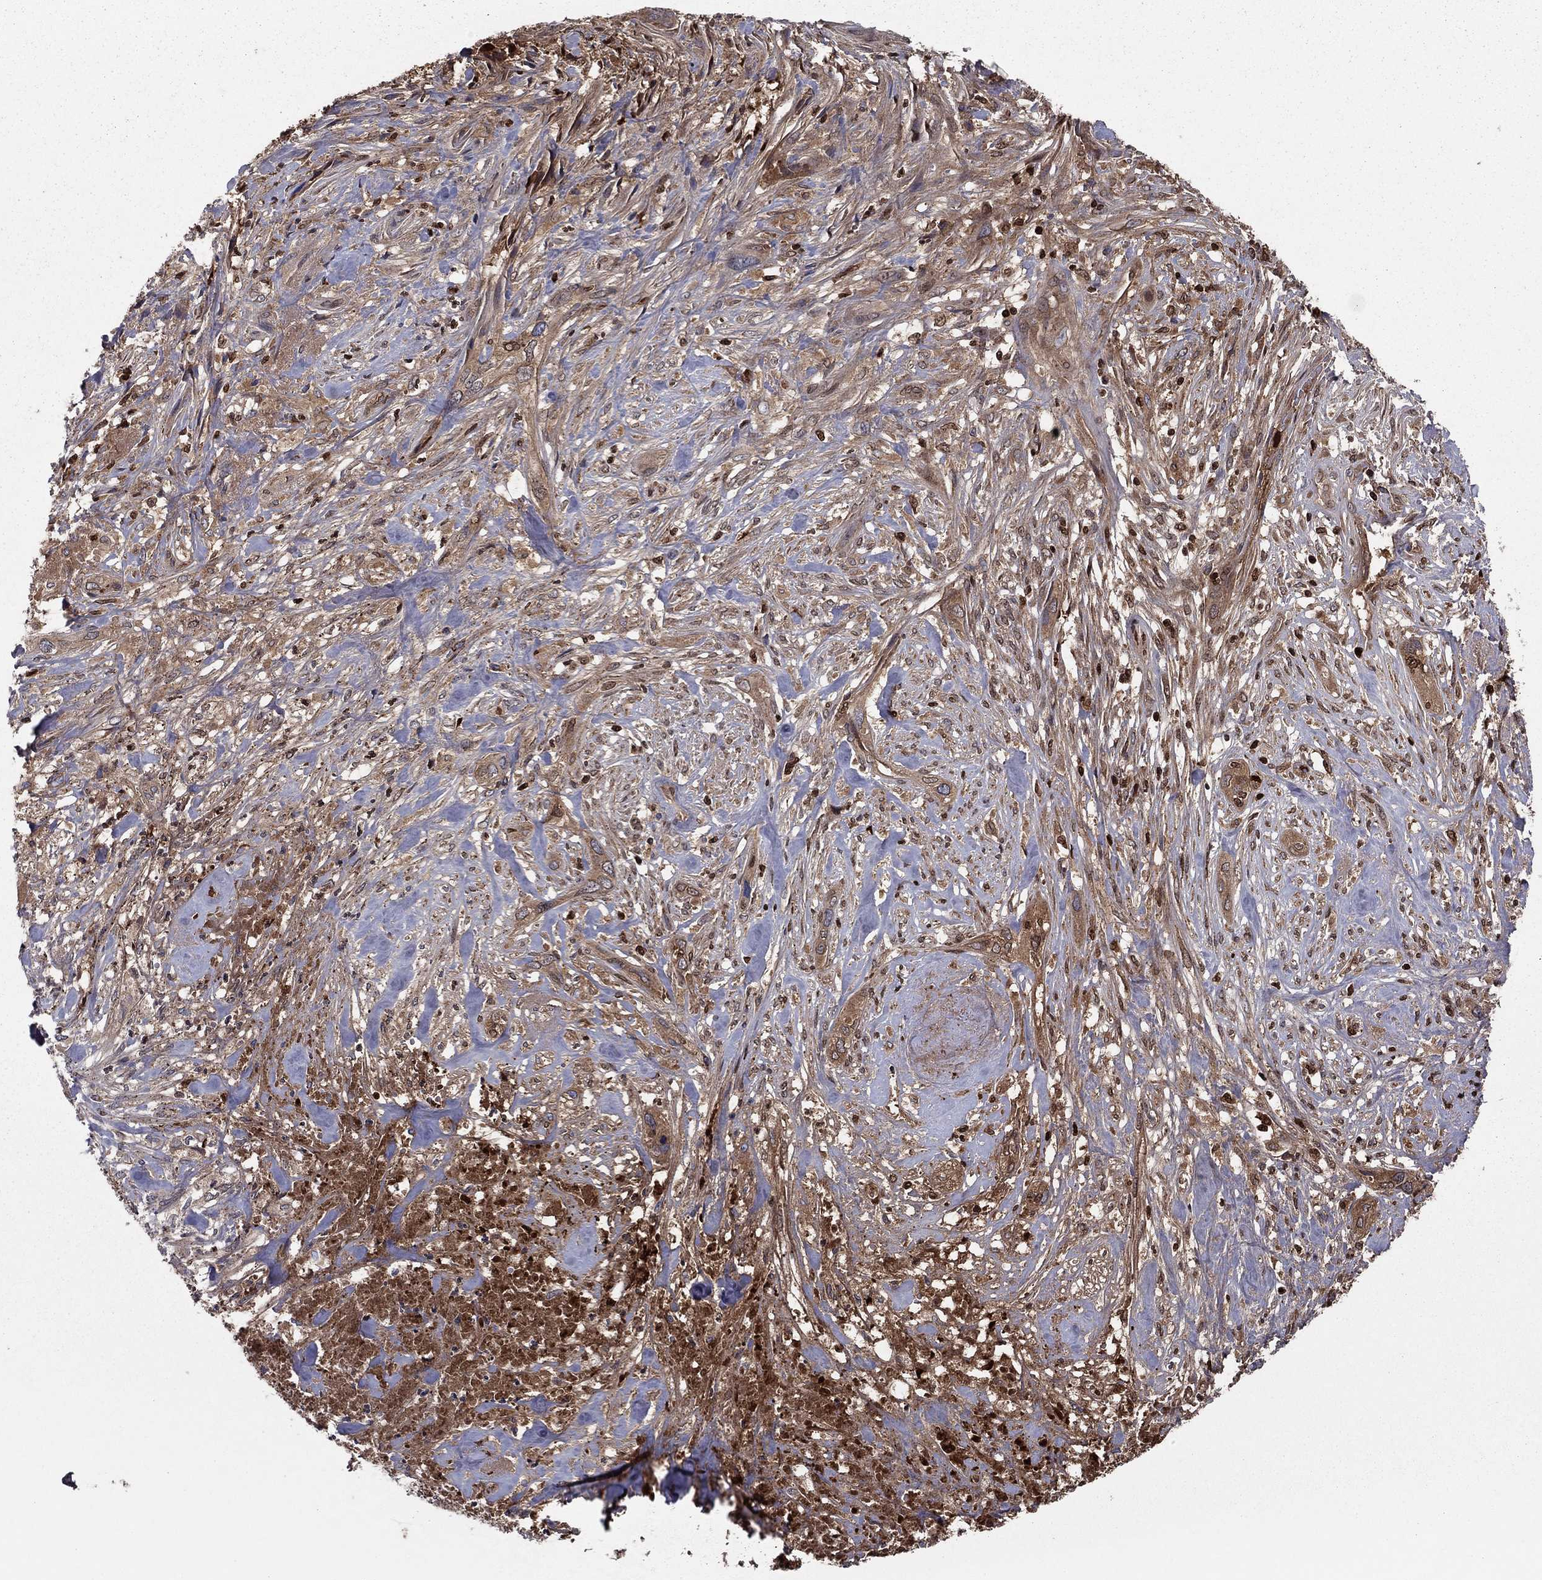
{"staining": {"intensity": "weak", "quantity": "25%-75%", "location": "cytoplasmic/membranous"}, "tissue": "cervical cancer", "cell_type": "Tumor cells", "image_type": "cancer", "snomed": [{"axis": "morphology", "description": "Squamous cell carcinoma, NOS"}, {"axis": "topography", "description": "Cervix"}], "caption": "A photomicrograph showing weak cytoplasmic/membranous staining in approximately 25%-75% of tumor cells in squamous cell carcinoma (cervical), as visualized by brown immunohistochemical staining.", "gene": "HPX", "patient": {"sex": "female", "age": 57}}